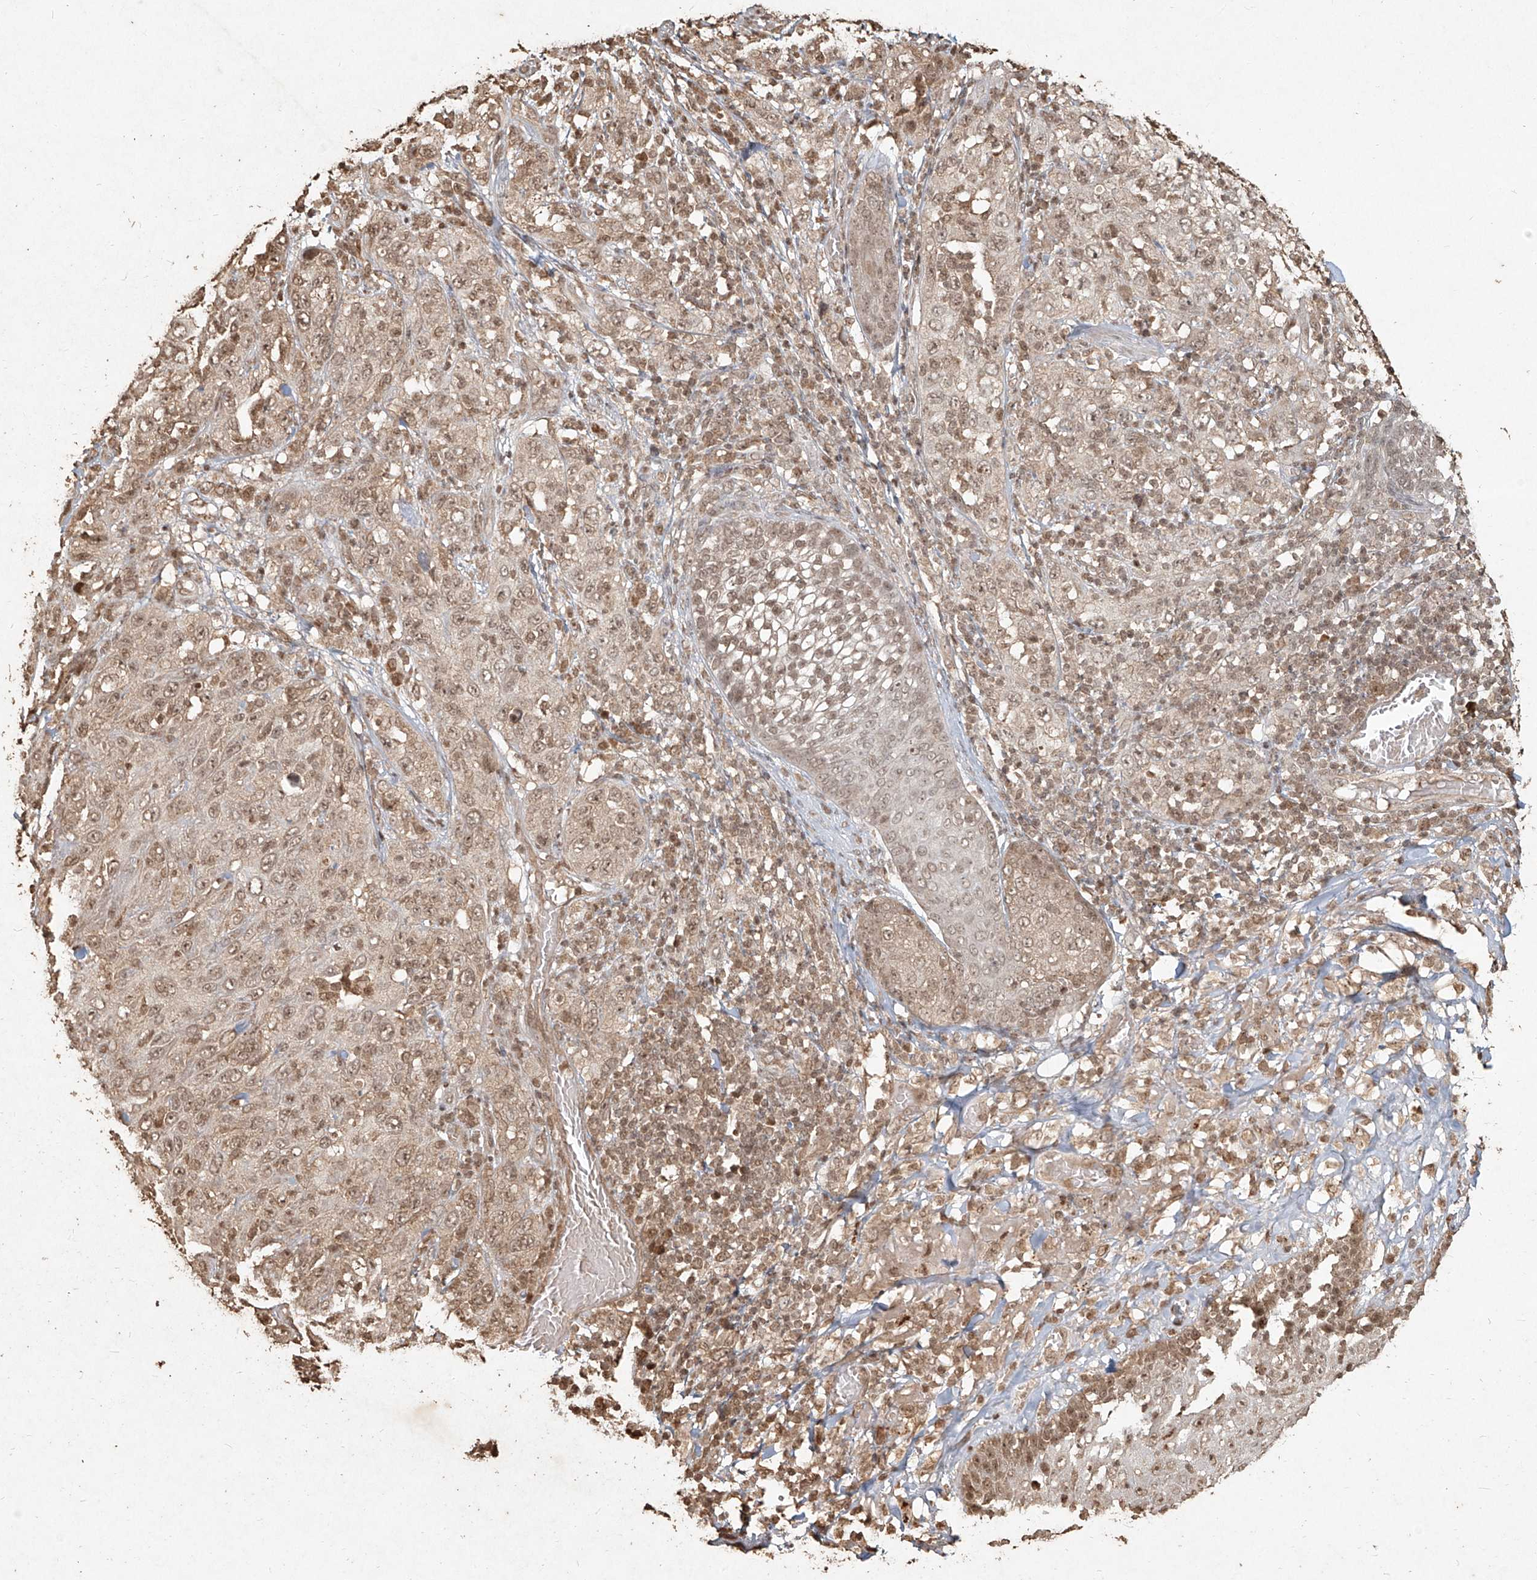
{"staining": {"intensity": "weak", "quantity": ">75%", "location": "nuclear"}, "tissue": "skin cancer", "cell_type": "Tumor cells", "image_type": "cancer", "snomed": [{"axis": "morphology", "description": "Squamous cell carcinoma, NOS"}, {"axis": "topography", "description": "Skin"}], "caption": "IHC image of neoplastic tissue: skin cancer stained using immunohistochemistry (IHC) exhibits low levels of weak protein expression localized specifically in the nuclear of tumor cells, appearing as a nuclear brown color.", "gene": "UBE2K", "patient": {"sex": "female", "age": 88}}